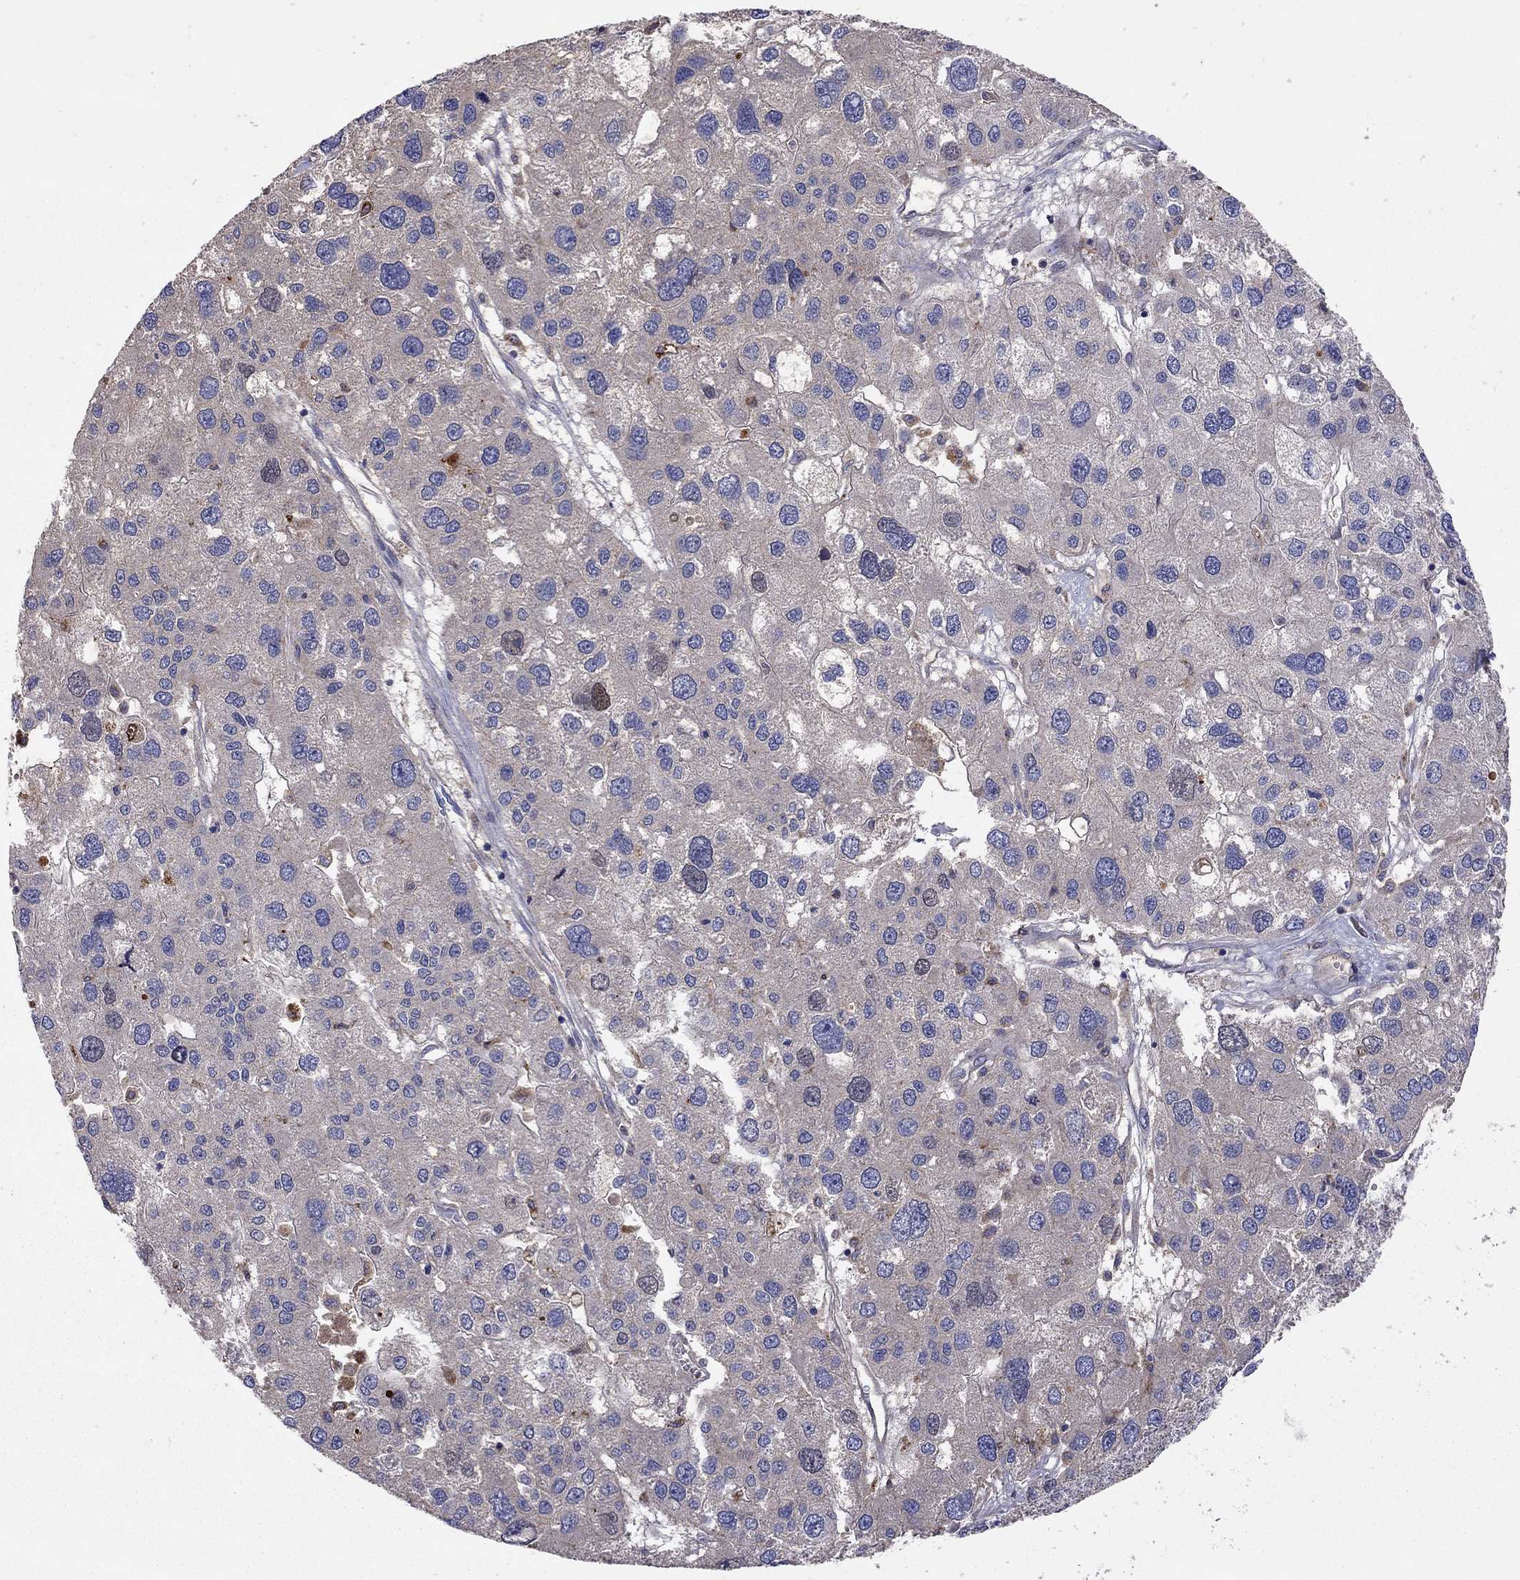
{"staining": {"intensity": "negative", "quantity": "none", "location": "none"}, "tissue": "liver cancer", "cell_type": "Tumor cells", "image_type": "cancer", "snomed": [{"axis": "morphology", "description": "Carcinoma, Hepatocellular, NOS"}, {"axis": "topography", "description": "Liver"}], "caption": "There is no significant positivity in tumor cells of liver cancer (hepatocellular carcinoma).", "gene": "SERPINA3", "patient": {"sex": "male", "age": 73}}